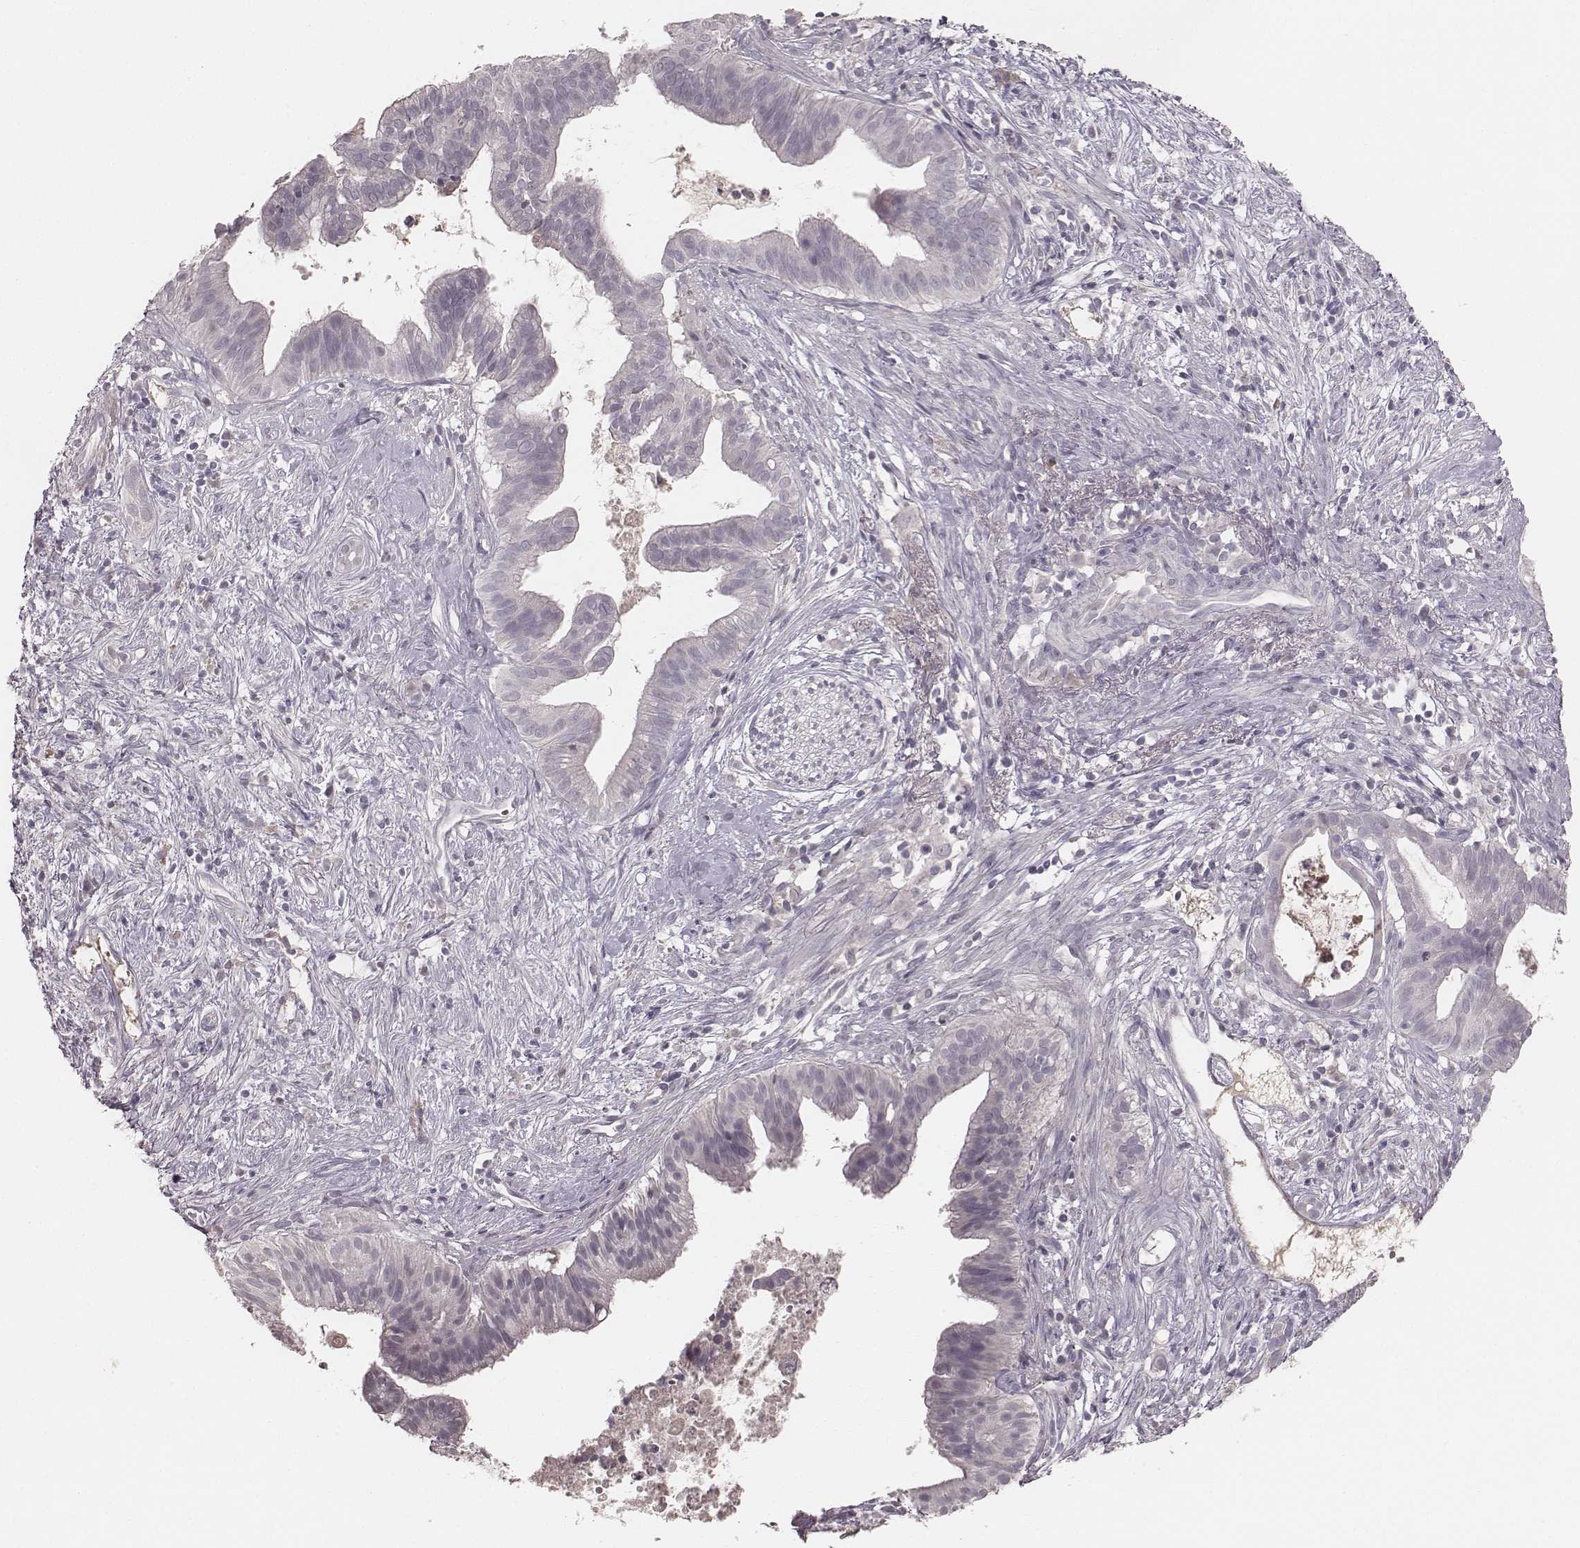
{"staining": {"intensity": "negative", "quantity": "none", "location": "none"}, "tissue": "pancreatic cancer", "cell_type": "Tumor cells", "image_type": "cancer", "snomed": [{"axis": "morphology", "description": "Adenocarcinoma, NOS"}, {"axis": "topography", "description": "Pancreas"}], "caption": "This micrograph is of pancreatic cancer (adenocarcinoma) stained with immunohistochemistry to label a protein in brown with the nuclei are counter-stained blue. There is no positivity in tumor cells.", "gene": "LY6K", "patient": {"sex": "male", "age": 61}}